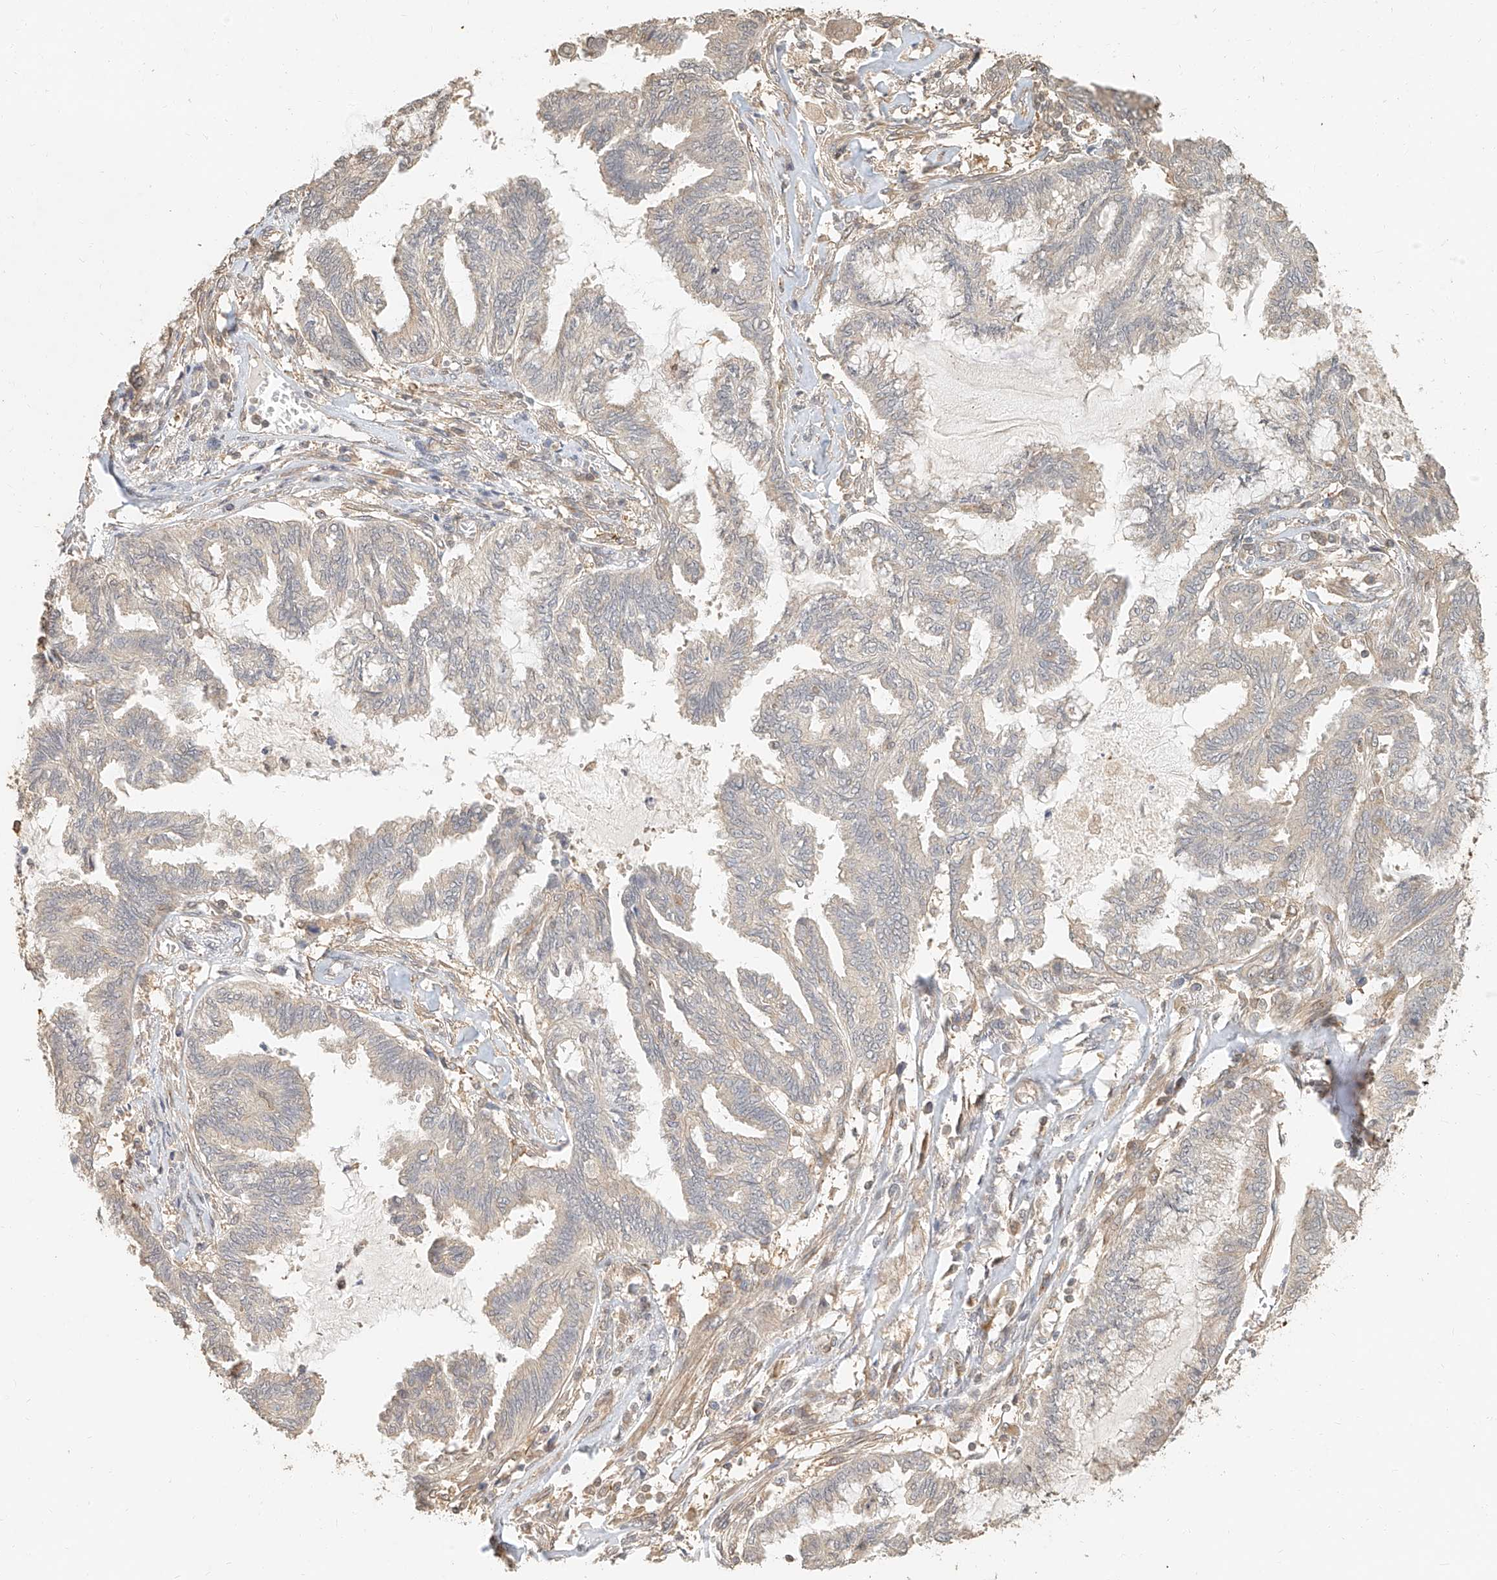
{"staining": {"intensity": "weak", "quantity": "25%-75%", "location": "cytoplasmic/membranous"}, "tissue": "endometrial cancer", "cell_type": "Tumor cells", "image_type": "cancer", "snomed": [{"axis": "morphology", "description": "Adenocarcinoma, NOS"}, {"axis": "topography", "description": "Endometrium"}], "caption": "DAB (3,3'-diaminobenzidine) immunohistochemical staining of human endometrial cancer (adenocarcinoma) demonstrates weak cytoplasmic/membranous protein staining in about 25%-75% of tumor cells.", "gene": "NAP1L1", "patient": {"sex": "female", "age": 86}}